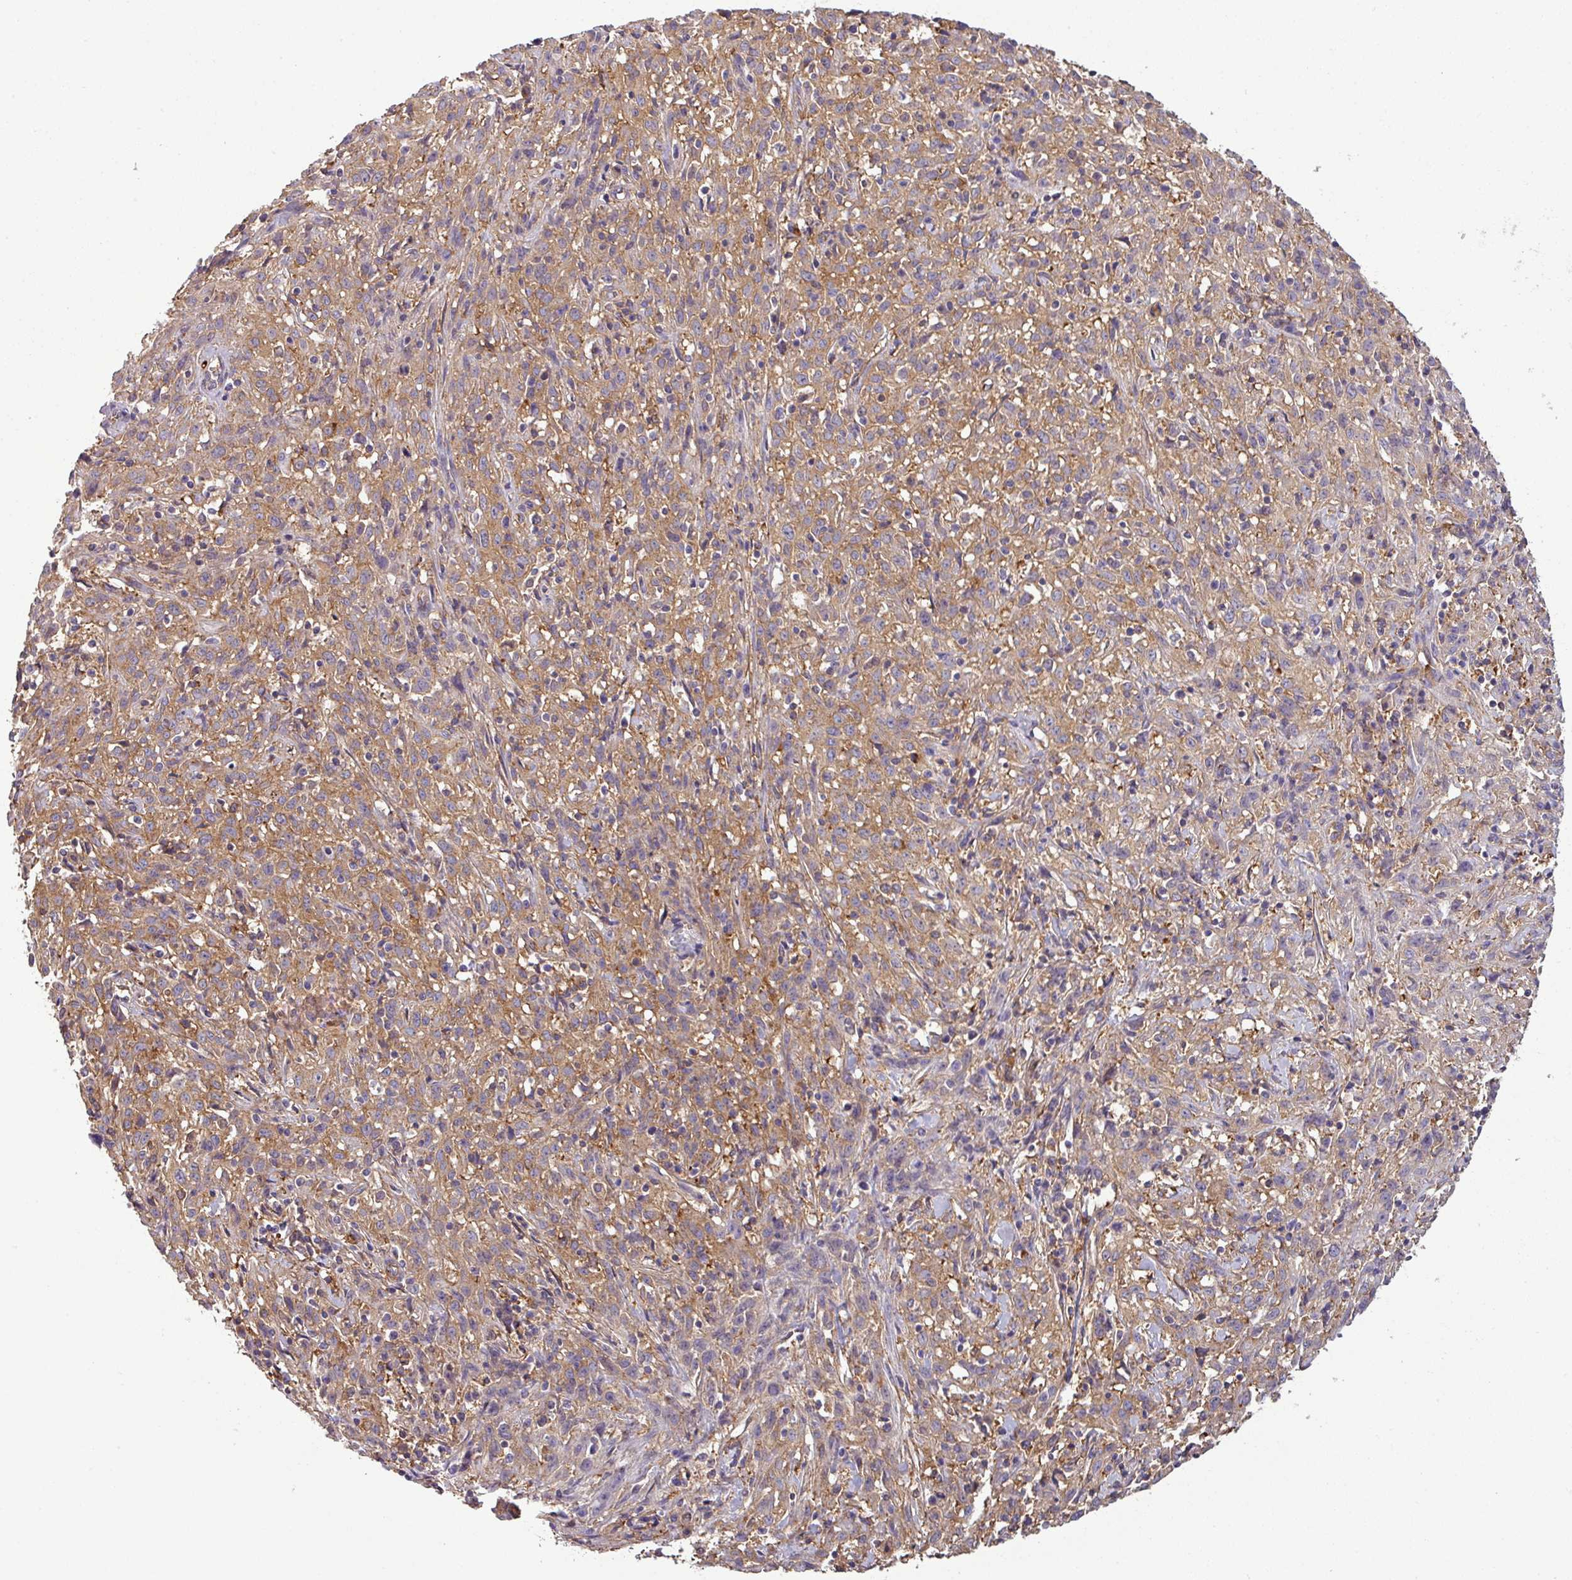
{"staining": {"intensity": "moderate", "quantity": ">75%", "location": "cytoplasmic/membranous"}, "tissue": "cervical cancer", "cell_type": "Tumor cells", "image_type": "cancer", "snomed": [{"axis": "morphology", "description": "Squamous cell carcinoma, NOS"}, {"axis": "topography", "description": "Cervix"}], "caption": "DAB immunohistochemical staining of cervical squamous cell carcinoma demonstrates moderate cytoplasmic/membranous protein staining in approximately >75% of tumor cells.", "gene": "XNDC1N", "patient": {"sex": "female", "age": 57}}